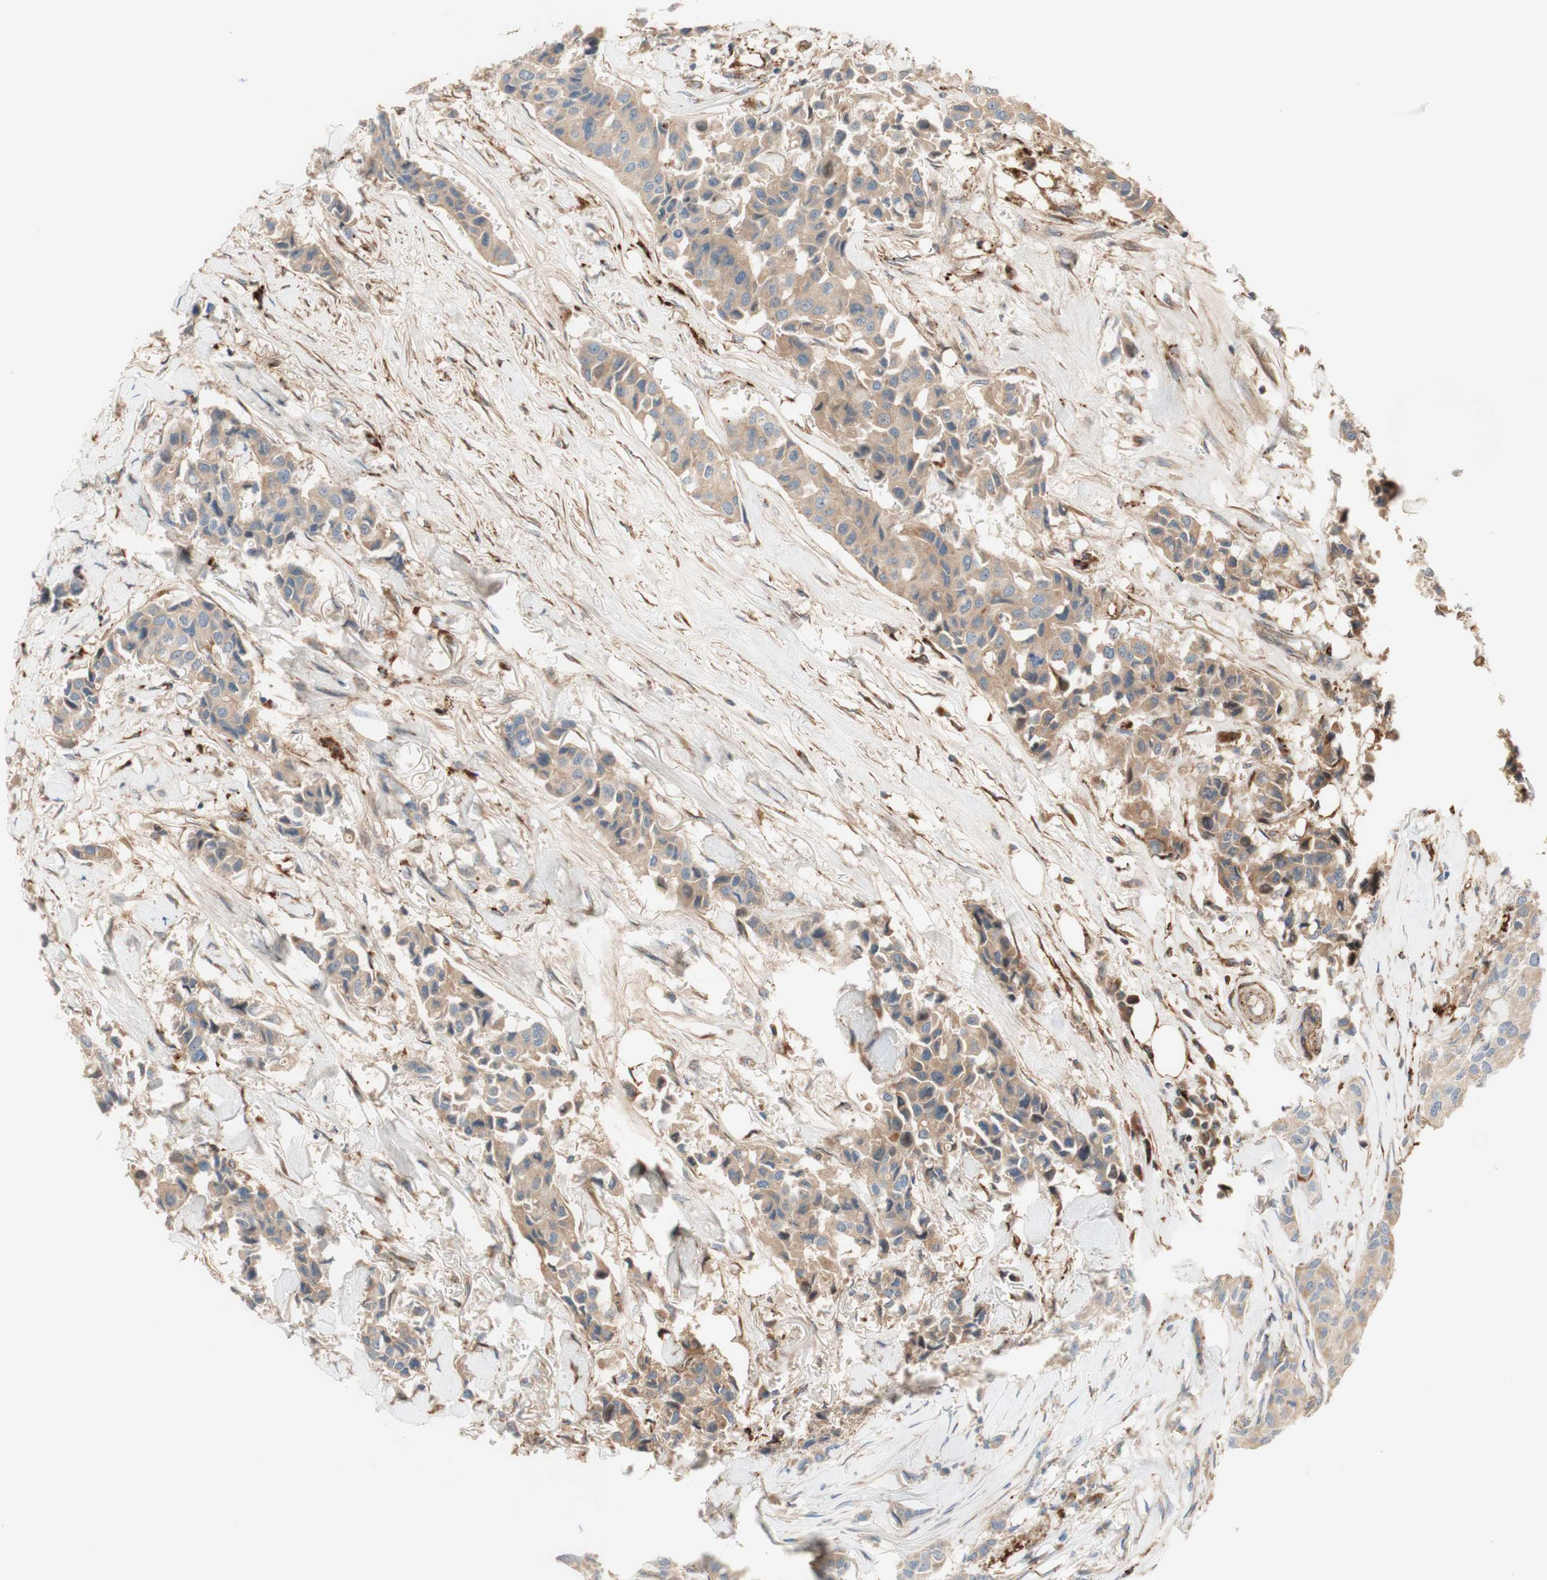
{"staining": {"intensity": "weak", "quantity": ">75%", "location": "cytoplasmic/membranous"}, "tissue": "breast cancer", "cell_type": "Tumor cells", "image_type": "cancer", "snomed": [{"axis": "morphology", "description": "Duct carcinoma"}, {"axis": "topography", "description": "Breast"}], "caption": "Brown immunohistochemical staining in human breast invasive ductal carcinoma exhibits weak cytoplasmic/membranous expression in about >75% of tumor cells.", "gene": "PTPN21", "patient": {"sex": "female", "age": 80}}